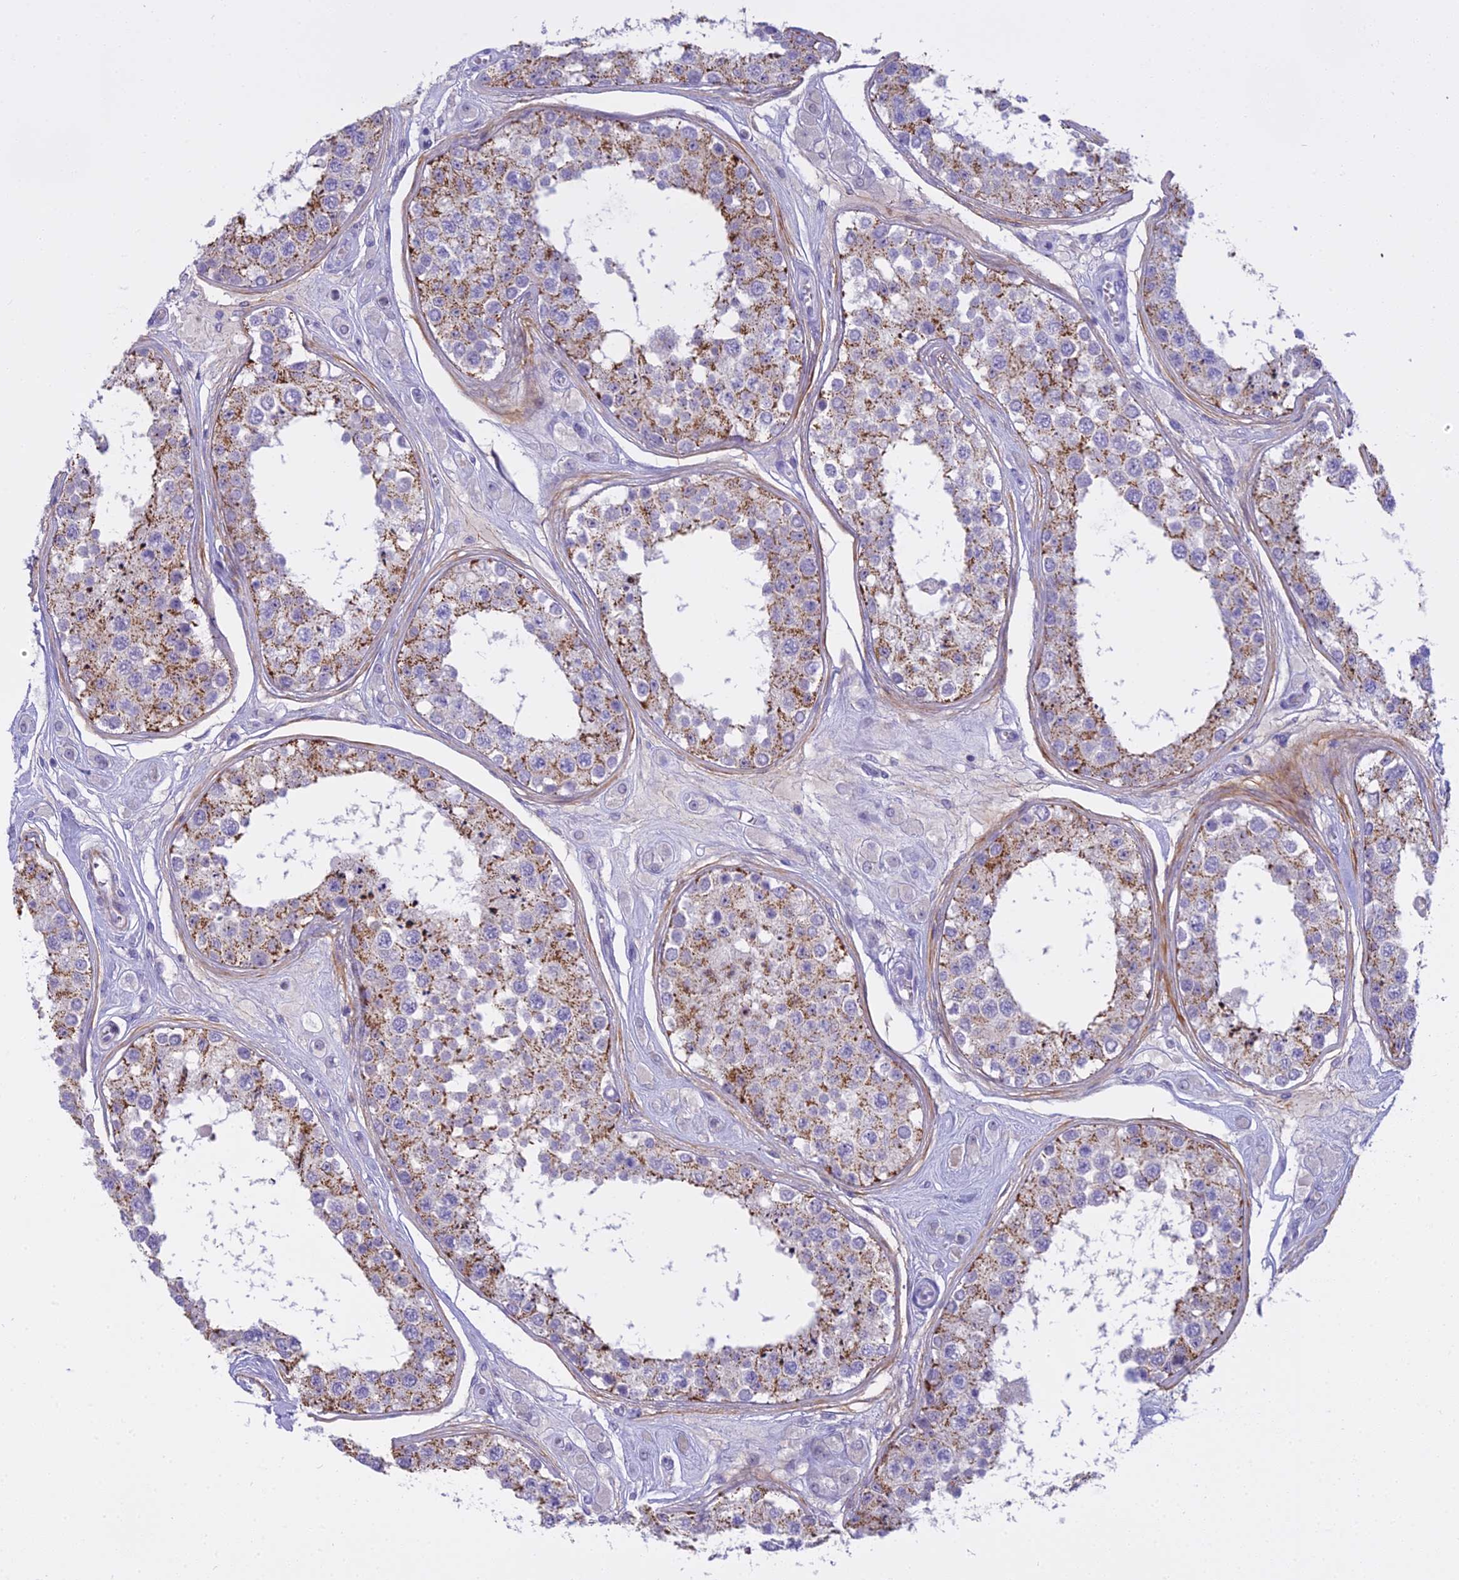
{"staining": {"intensity": "strong", "quantity": "25%-75%", "location": "cytoplasmic/membranous"}, "tissue": "testis", "cell_type": "Cells in seminiferous ducts", "image_type": "normal", "snomed": [{"axis": "morphology", "description": "Normal tissue, NOS"}, {"axis": "topography", "description": "Testis"}], "caption": "Protein positivity by immunohistochemistry (IHC) shows strong cytoplasmic/membranous staining in about 25%-75% of cells in seminiferous ducts in benign testis. (IHC, brightfield microscopy, high magnification).", "gene": "OSTN", "patient": {"sex": "male", "age": 25}}